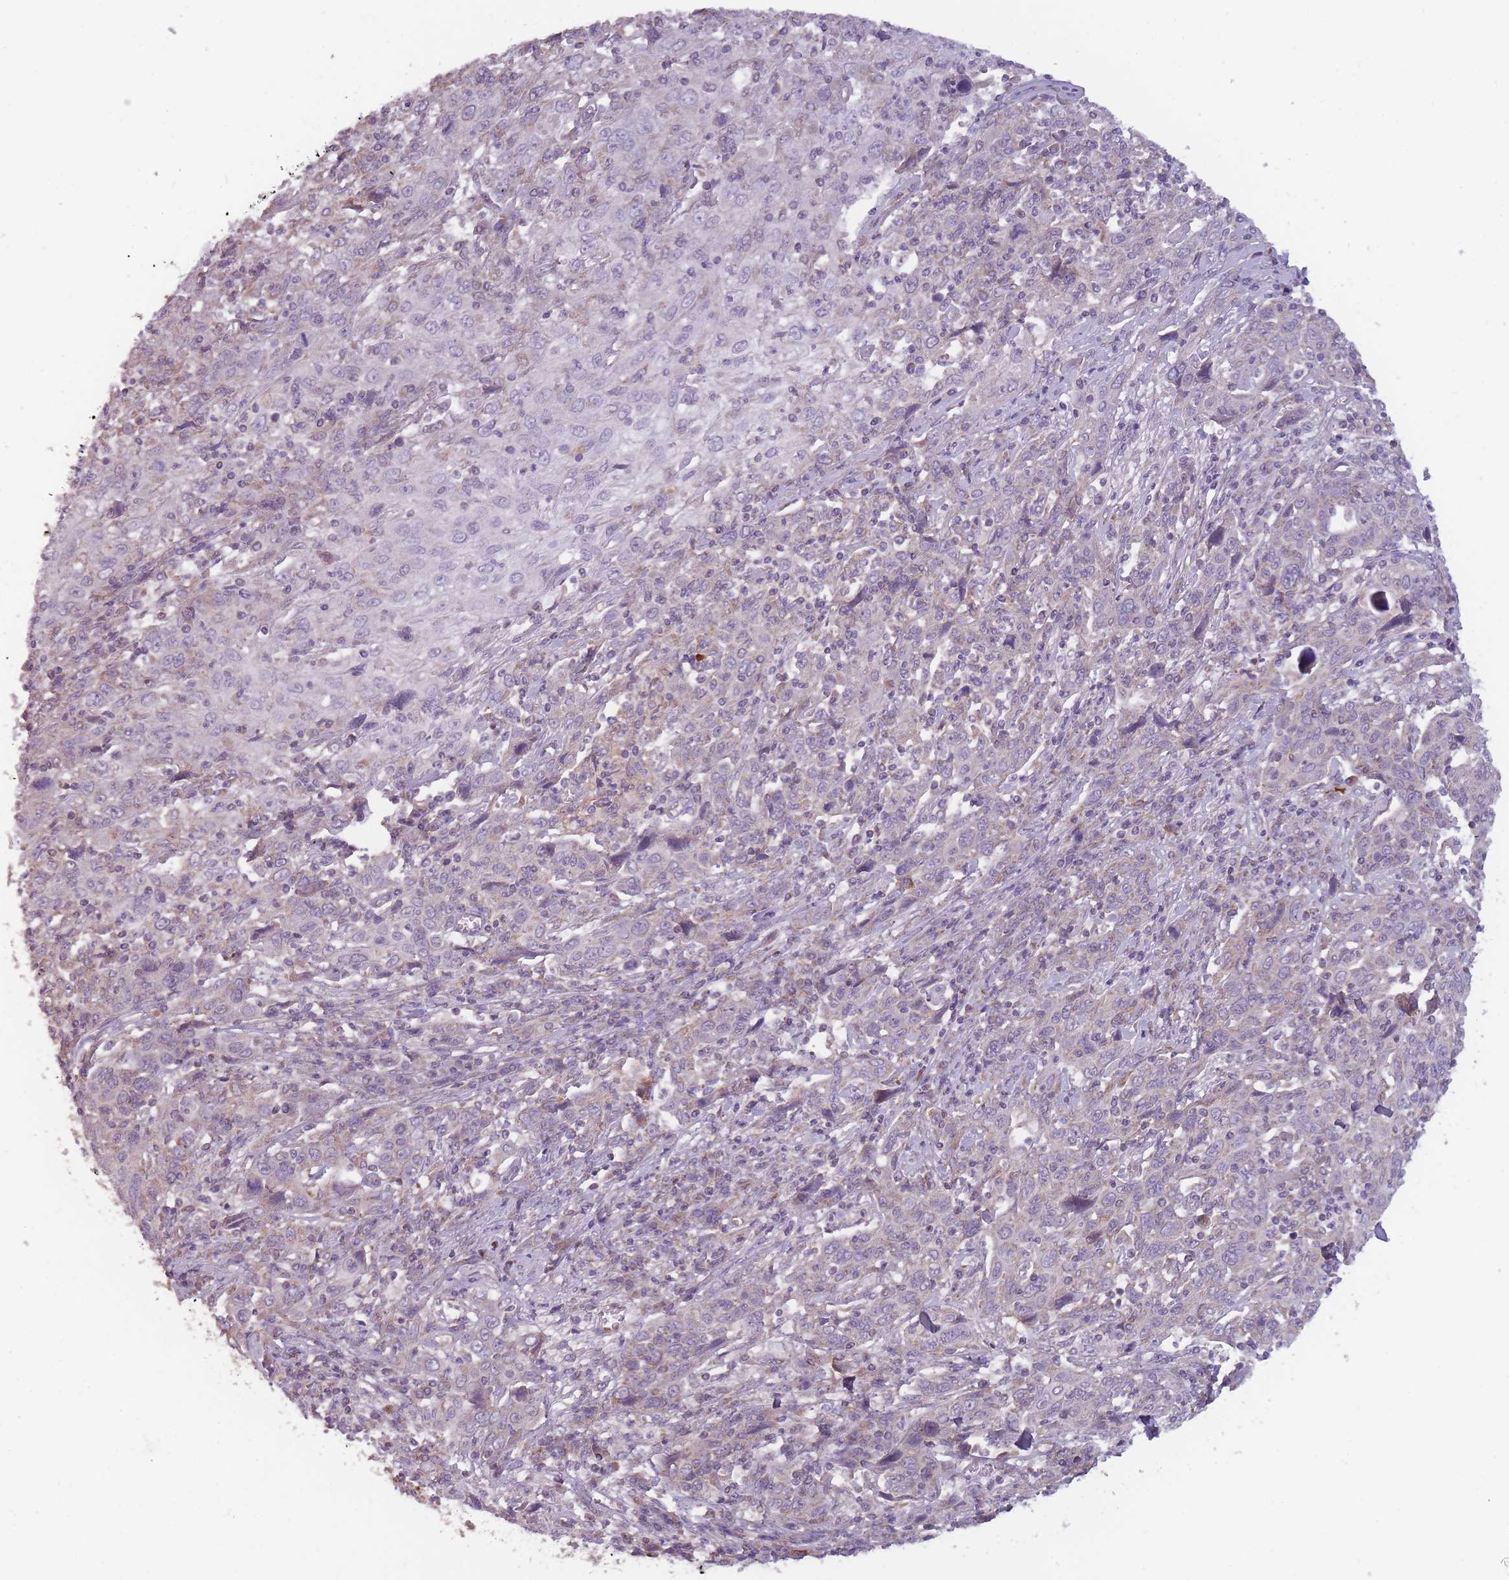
{"staining": {"intensity": "weak", "quantity": "25%-75%", "location": "cytoplasmic/membranous"}, "tissue": "cervical cancer", "cell_type": "Tumor cells", "image_type": "cancer", "snomed": [{"axis": "morphology", "description": "Squamous cell carcinoma, NOS"}, {"axis": "topography", "description": "Cervix"}], "caption": "A brown stain highlights weak cytoplasmic/membranous positivity of a protein in human cervical squamous cell carcinoma tumor cells. The staining was performed using DAB (3,3'-diaminobenzidine) to visualize the protein expression in brown, while the nuclei were stained in blue with hematoxylin (Magnification: 20x).", "gene": "MRPS18C", "patient": {"sex": "female", "age": 46}}